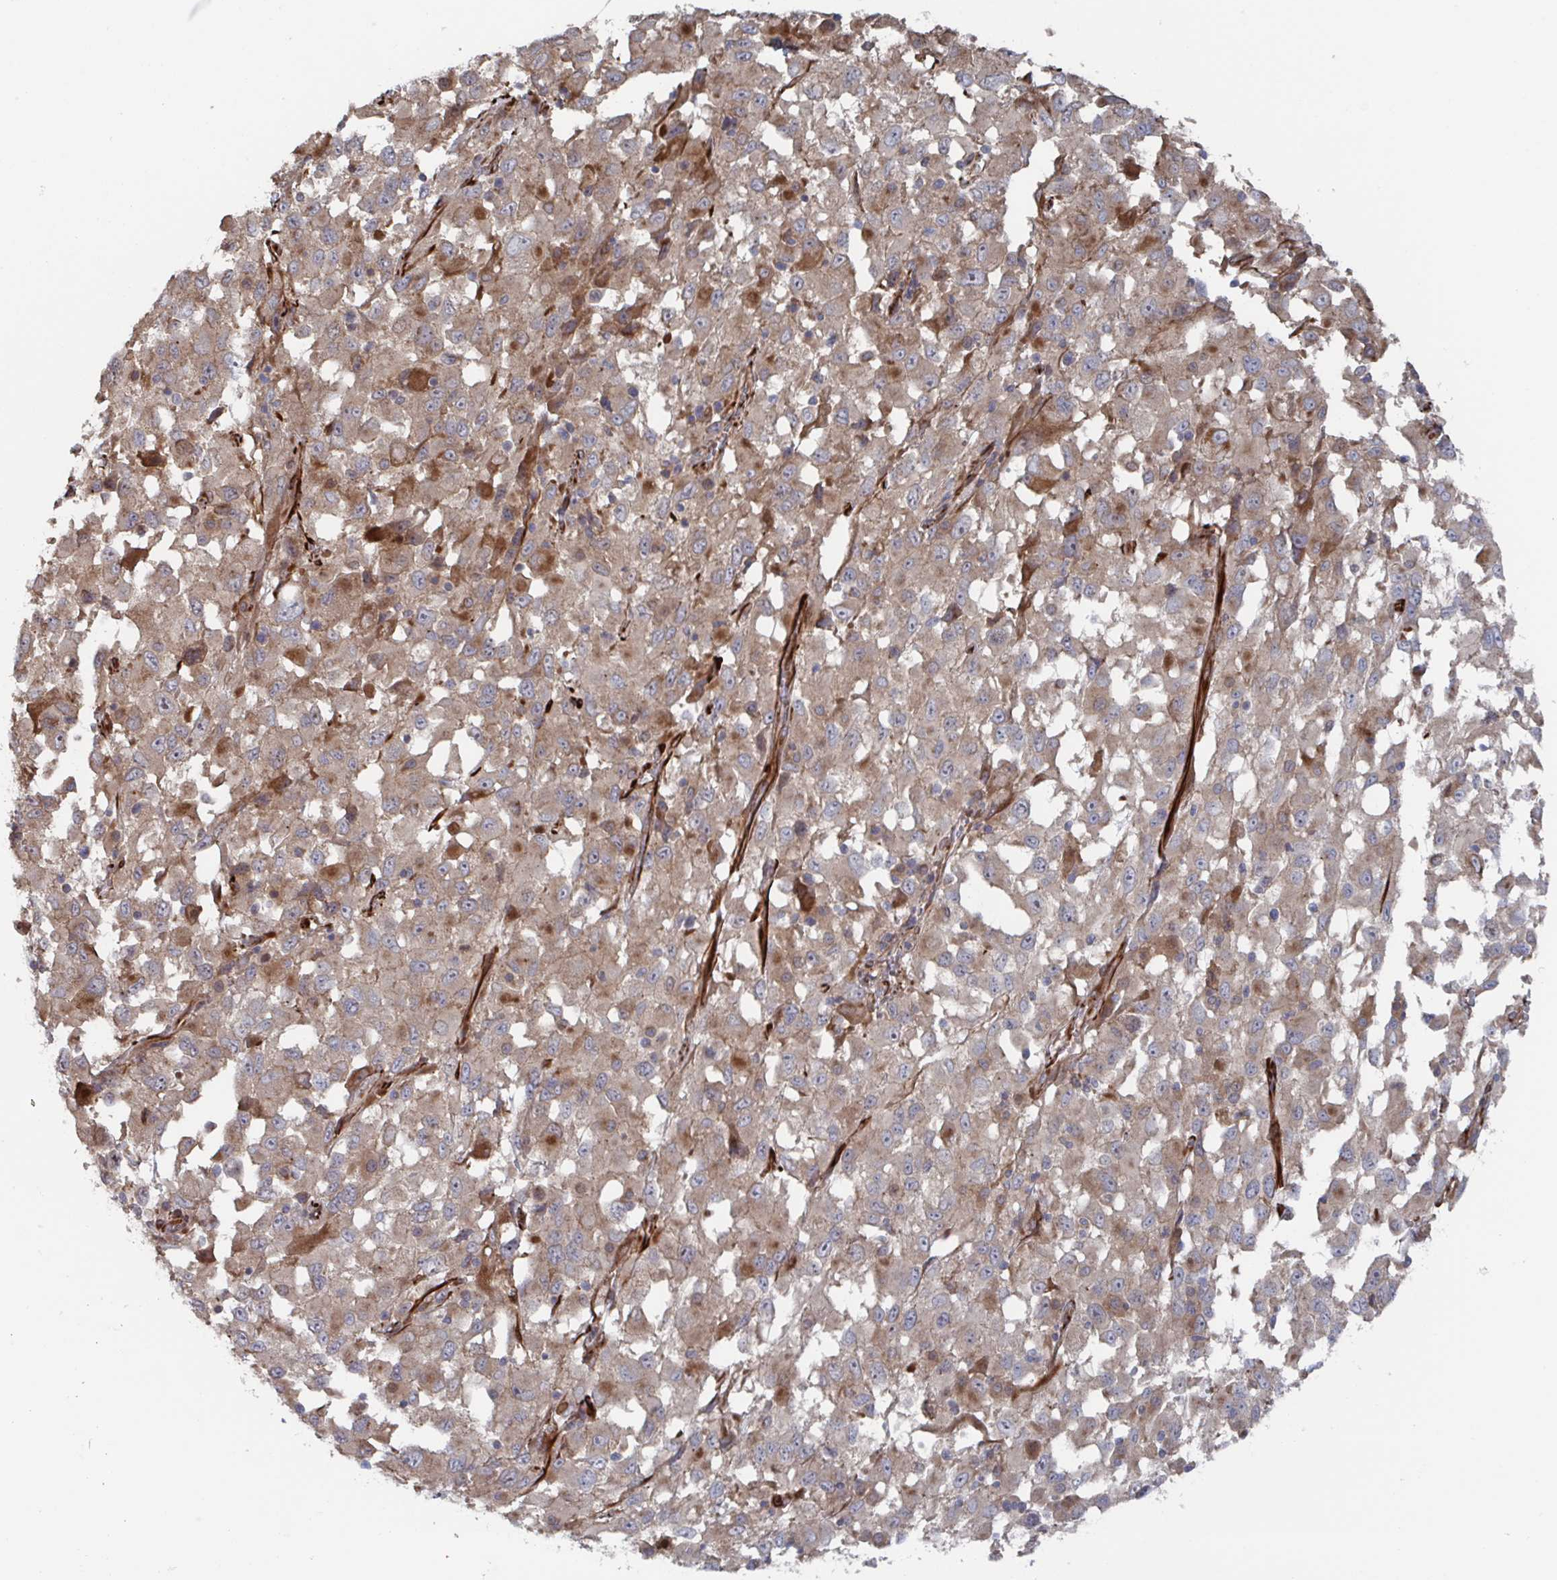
{"staining": {"intensity": "weak", "quantity": ">75%", "location": "cytoplasmic/membranous"}, "tissue": "melanoma", "cell_type": "Tumor cells", "image_type": "cancer", "snomed": [{"axis": "morphology", "description": "Malignant melanoma, Metastatic site"}, {"axis": "topography", "description": "Soft tissue"}], "caption": "Immunohistochemical staining of human malignant melanoma (metastatic site) displays weak cytoplasmic/membranous protein expression in about >75% of tumor cells.", "gene": "DVL3", "patient": {"sex": "male", "age": 50}}